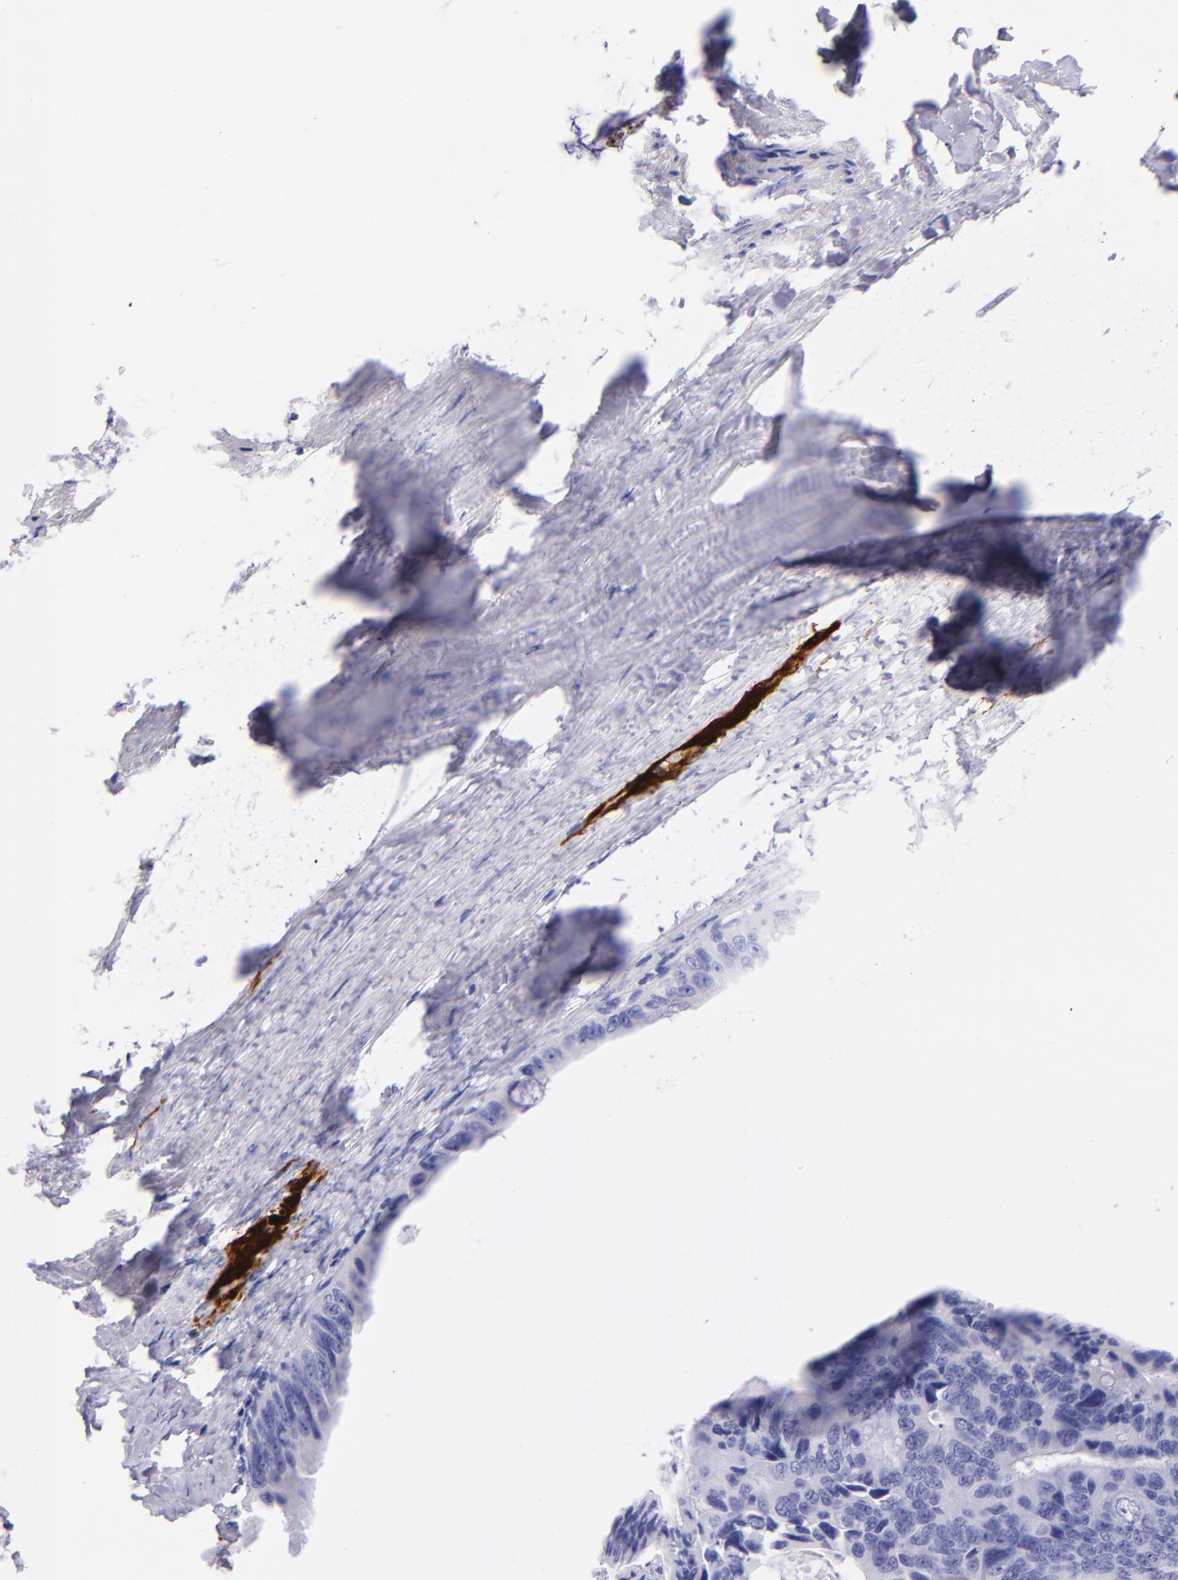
{"staining": {"intensity": "negative", "quantity": "none", "location": "none"}, "tissue": "colorectal cancer", "cell_type": "Tumor cells", "image_type": "cancer", "snomed": [{"axis": "morphology", "description": "Adenocarcinoma, NOS"}, {"axis": "topography", "description": "Colon"}], "caption": "Human colorectal adenocarcinoma stained for a protein using IHC exhibits no expression in tumor cells.", "gene": "UCHL1", "patient": {"sex": "female", "age": 55}}